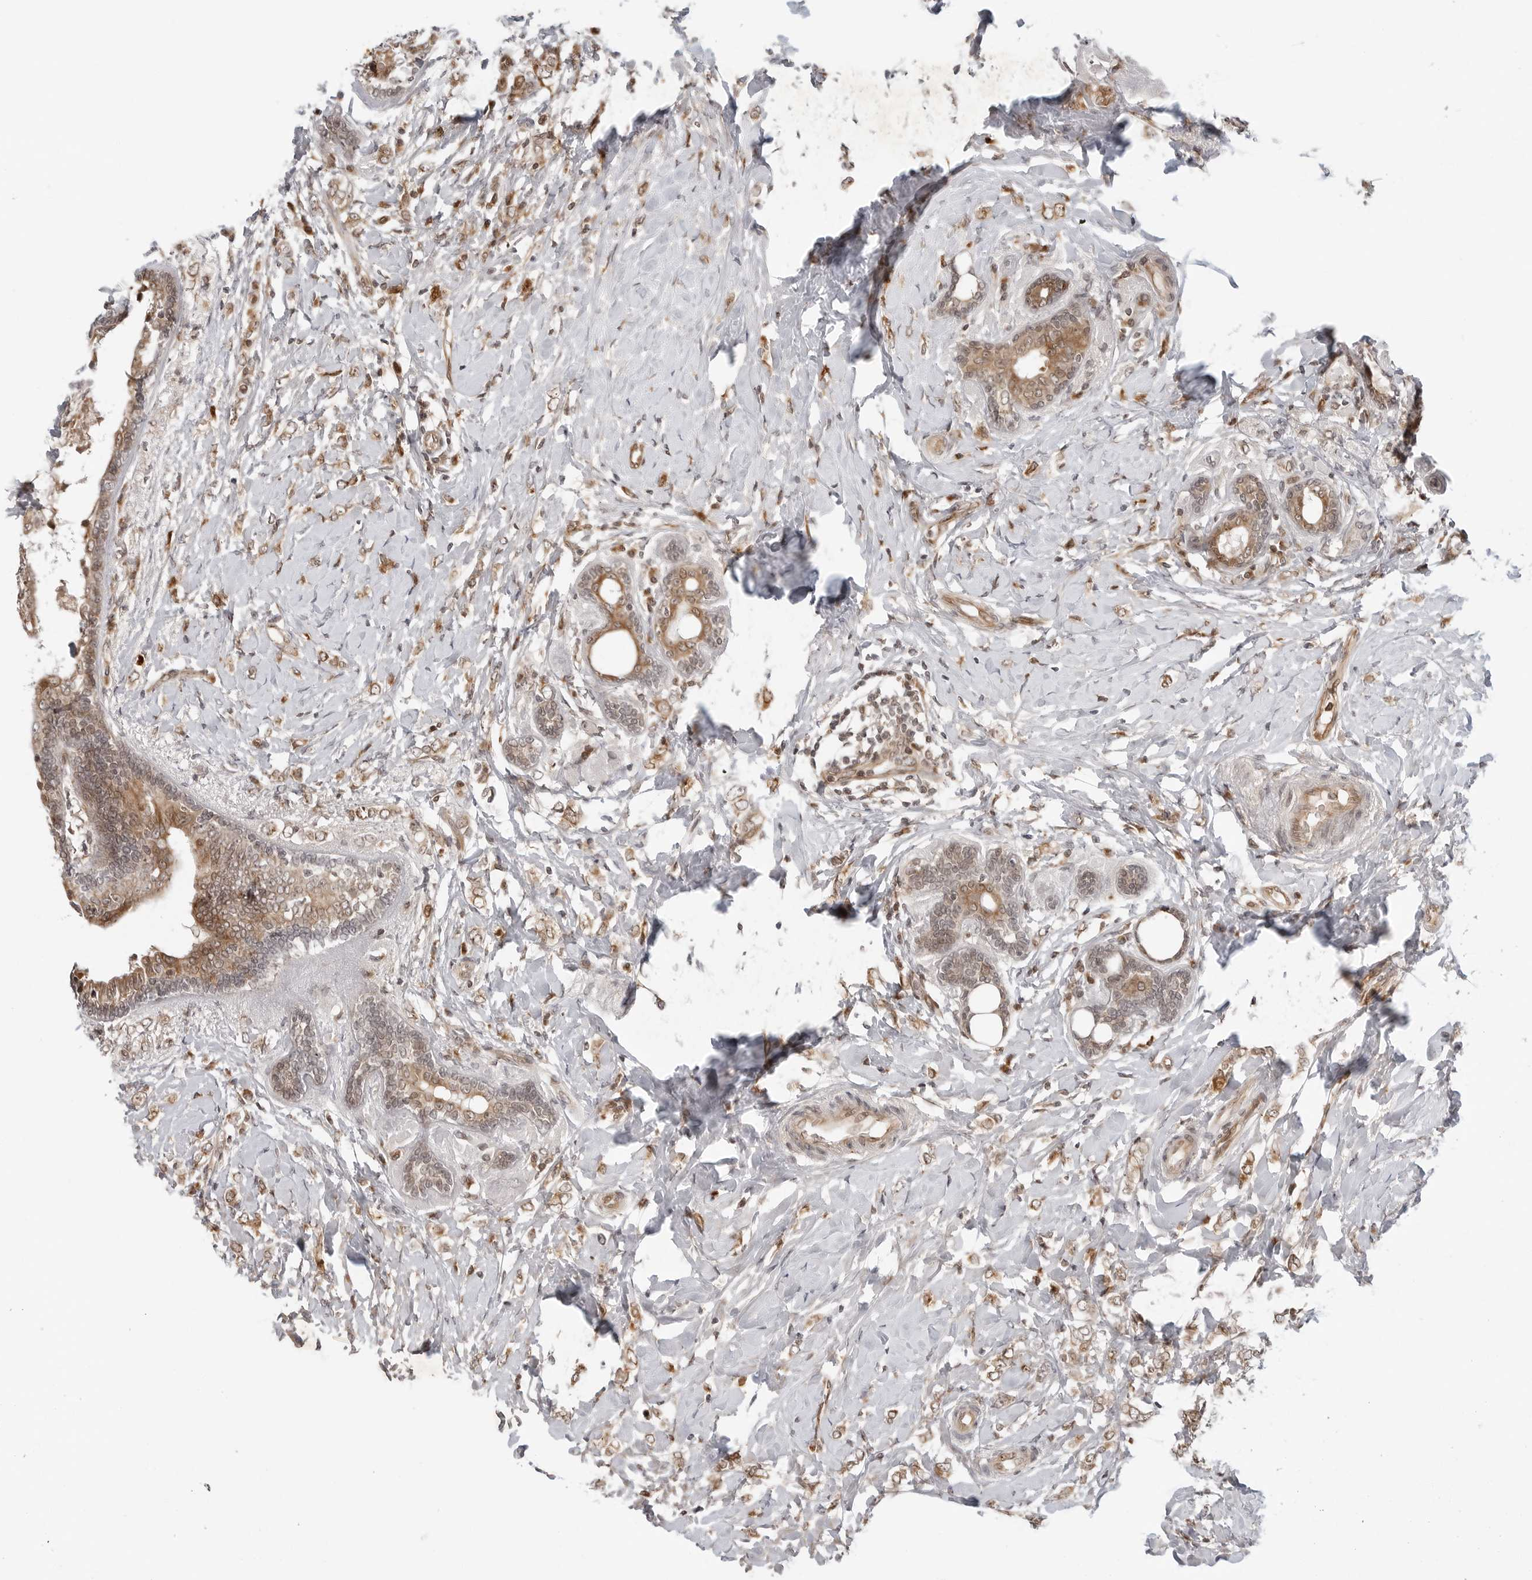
{"staining": {"intensity": "weak", "quantity": ">75%", "location": "cytoplasmic/membranous,nuclear"}, "tissue": "breast cancer", "cell_type": "Tumor cells", "image_type": "cancer", "snomed": [{"axis": "morphology", "description": "Normal tissue, NOS"}, {"axis": "morphology", "description": "Lobular carcinoma"}, {"axis": "topography", "description": "Breast"}], "caption": "Immunohistochemistry histopathology image of breast lobular carcinoma stained for a protein (brown), which shows low levels of weak cytoplasmic/membranous and nuclear expression in approximately >75% of tumor cells.", "gene": "TIPRL", "patient": {"sex": "female", "age": 47}}